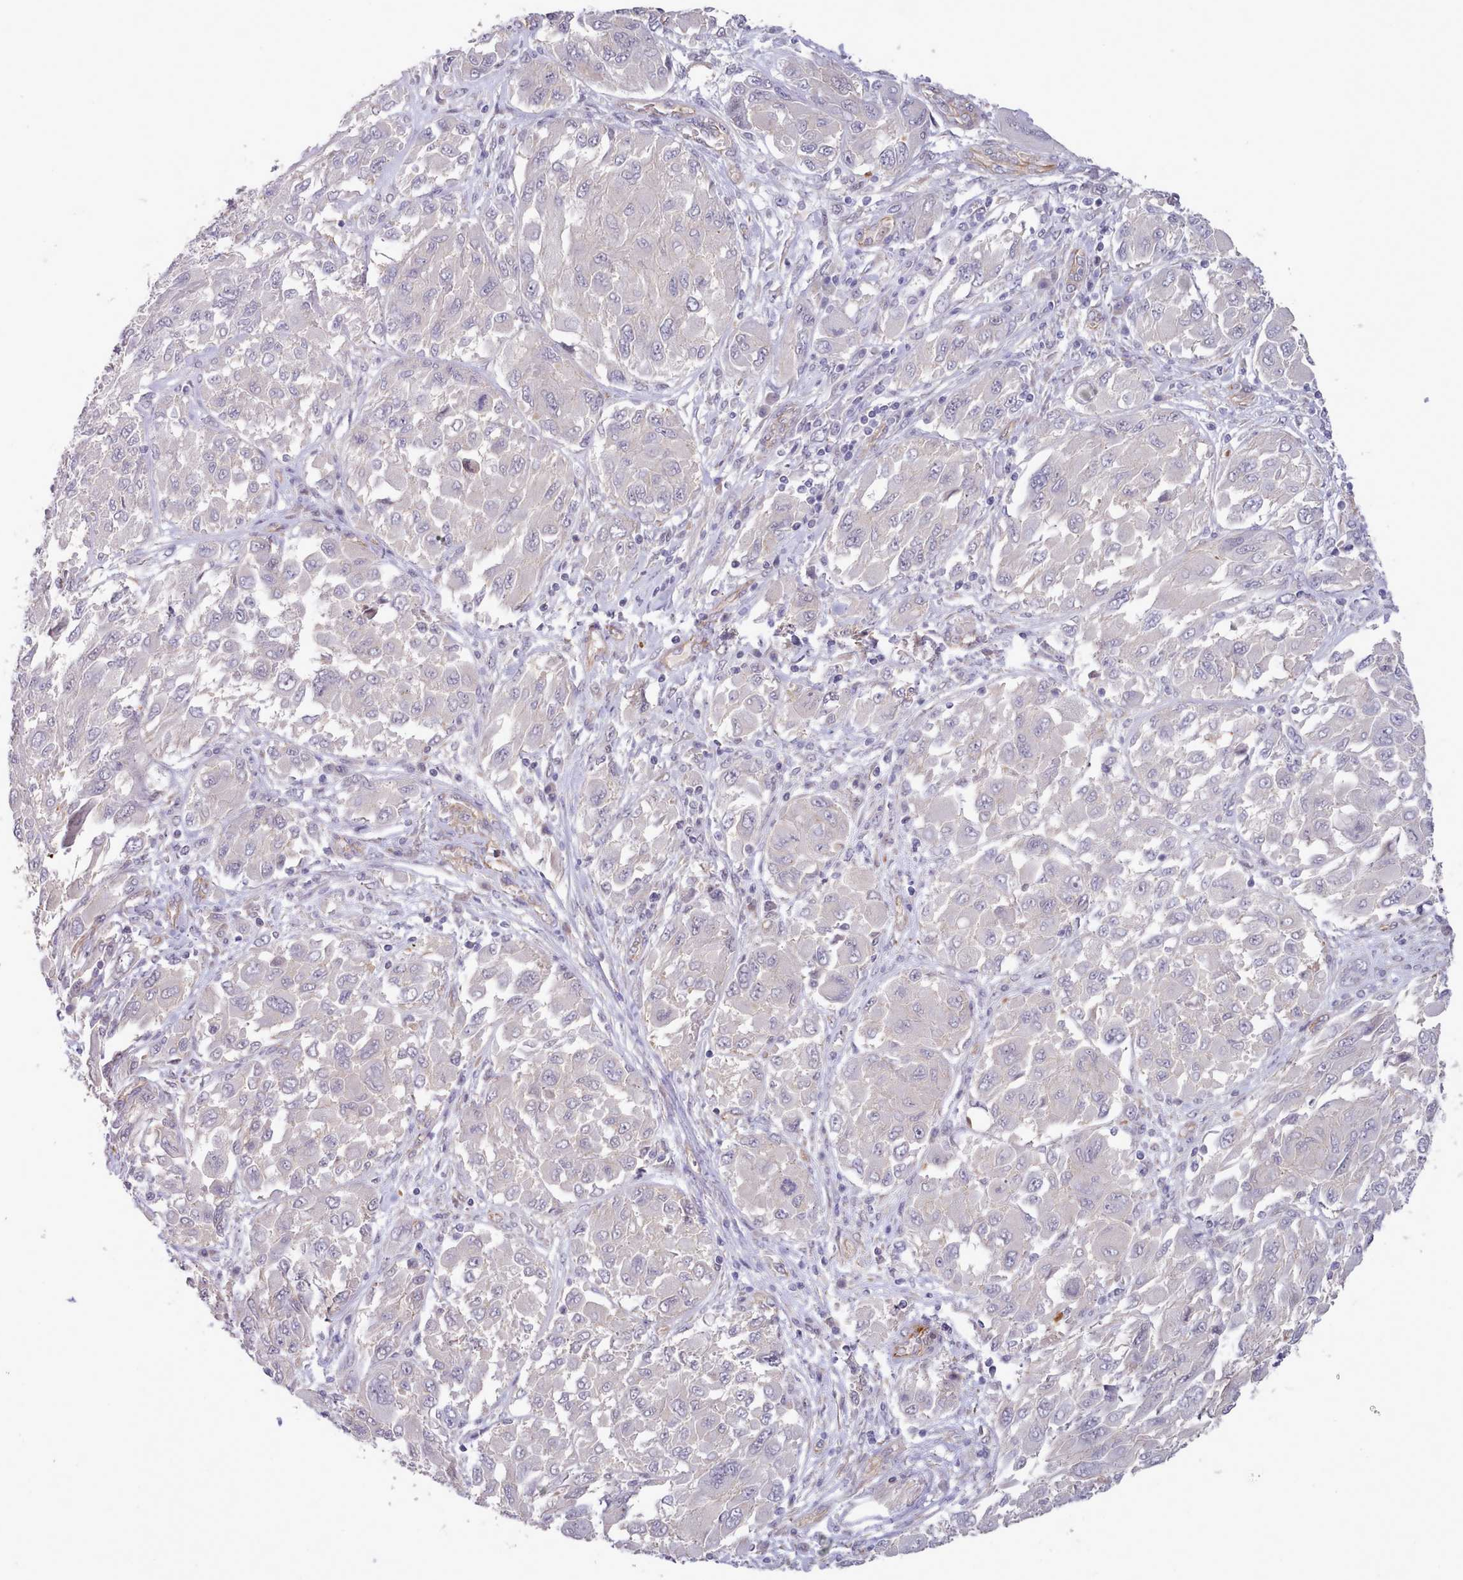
{"staining": {"intensity": "negative", "quantity": "none", "location": "none"}, "tissue": "melanoma", "cell_type": "Tumor cells", "image_type": "cancer", "snomed": [{"axis": "morphology", "description": "Malignant melanoma, NOS"}, {"axis": "topography", "description": "Skin"}], "caption": "A high-resolution histopathology image shows immunohistochemistry staining of melanoma, which displays no significant staining in tumor cells. (Brightfield microscopy of DAB immunohistochemistry at high magnification).", "gene": "ZC3H13", "patient": {"sex": "female", "age": 91}}